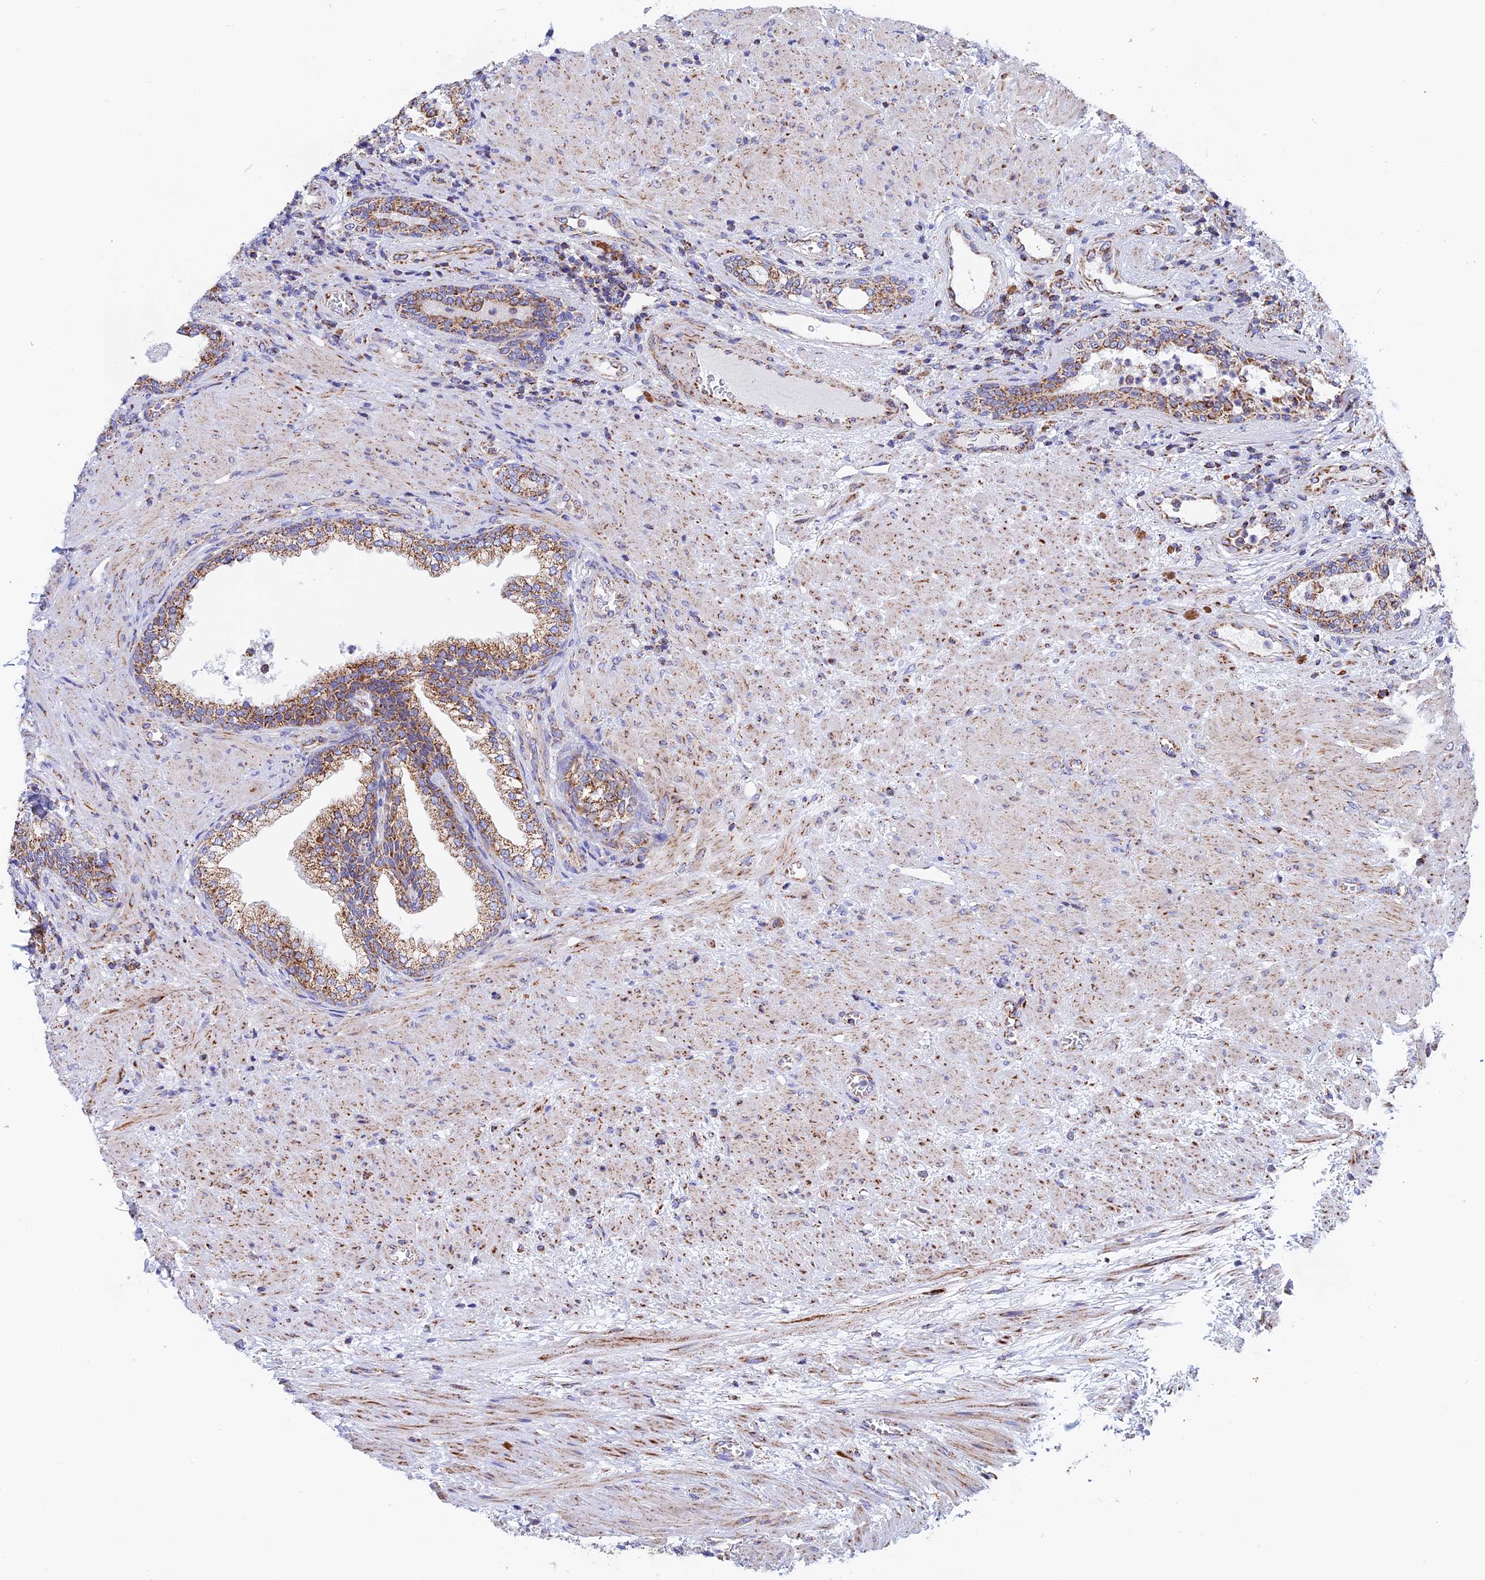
{"staining": {"intensity": "moderate", "quantity": ">75%", "location": "cytoplasmic/membranous"}, "tissue": "prostate", "cell_type": "Glandular cells", "image_type": "normal", "snomed": [{"axis": "morphology", "description": "Normal tissue, NOS"}, {"axis": "topography", "description": "Prostate"}], "caption": "Immunohistochemistry image of normal human prostate stained for a protein (brown), which exhibits medium levels of moderate cytoplasmic/membranous positivity in about >75% of glandular cells.", "gene": "NDUFA5", "patient": {"sex": "male", "age": 76}}